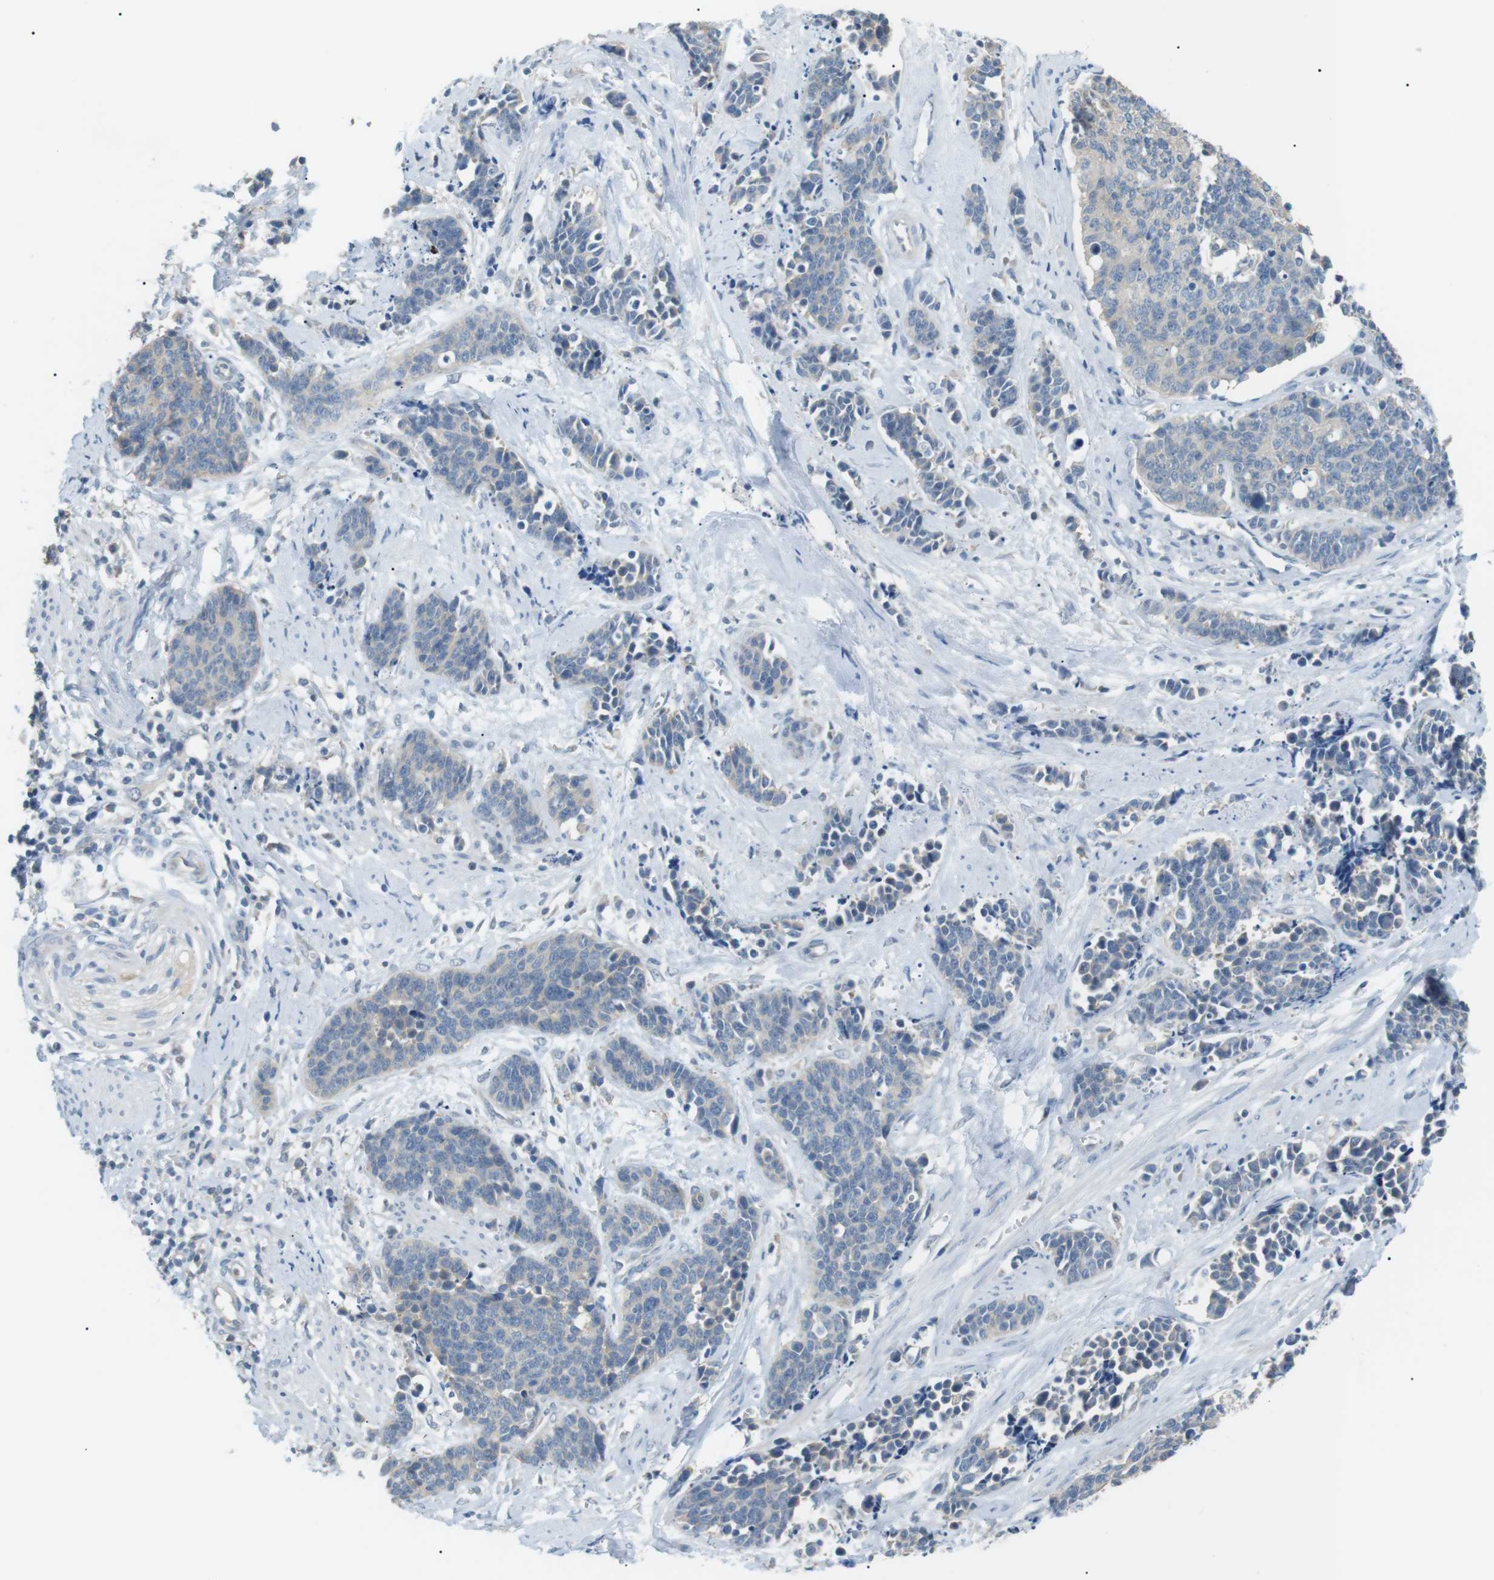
{"staining": {"intensity": "negative", "quantity": "none", "location": "none"}, "tissue": "cervical cancer", "cell_type": "Tumor cells", "image_type": "cancer", "snomed": [{"axis": "morphology", "description": "Squamous cell carcinoma, NOS"}, {"axis": "topography", "description": "Cervix"}], "caption": "DAB immunohistochemical staining of human cervical squamous cell carcinoma shows no significant staining in tumor cells. Brightfield microscopy of IHC stained with DAB (3,3'-diaminobenzidine) (brown) and hematoxylin (blue), captured at high magnification.", "gene": "CDH26", "patient": {"sex": "female", "age": 35}}